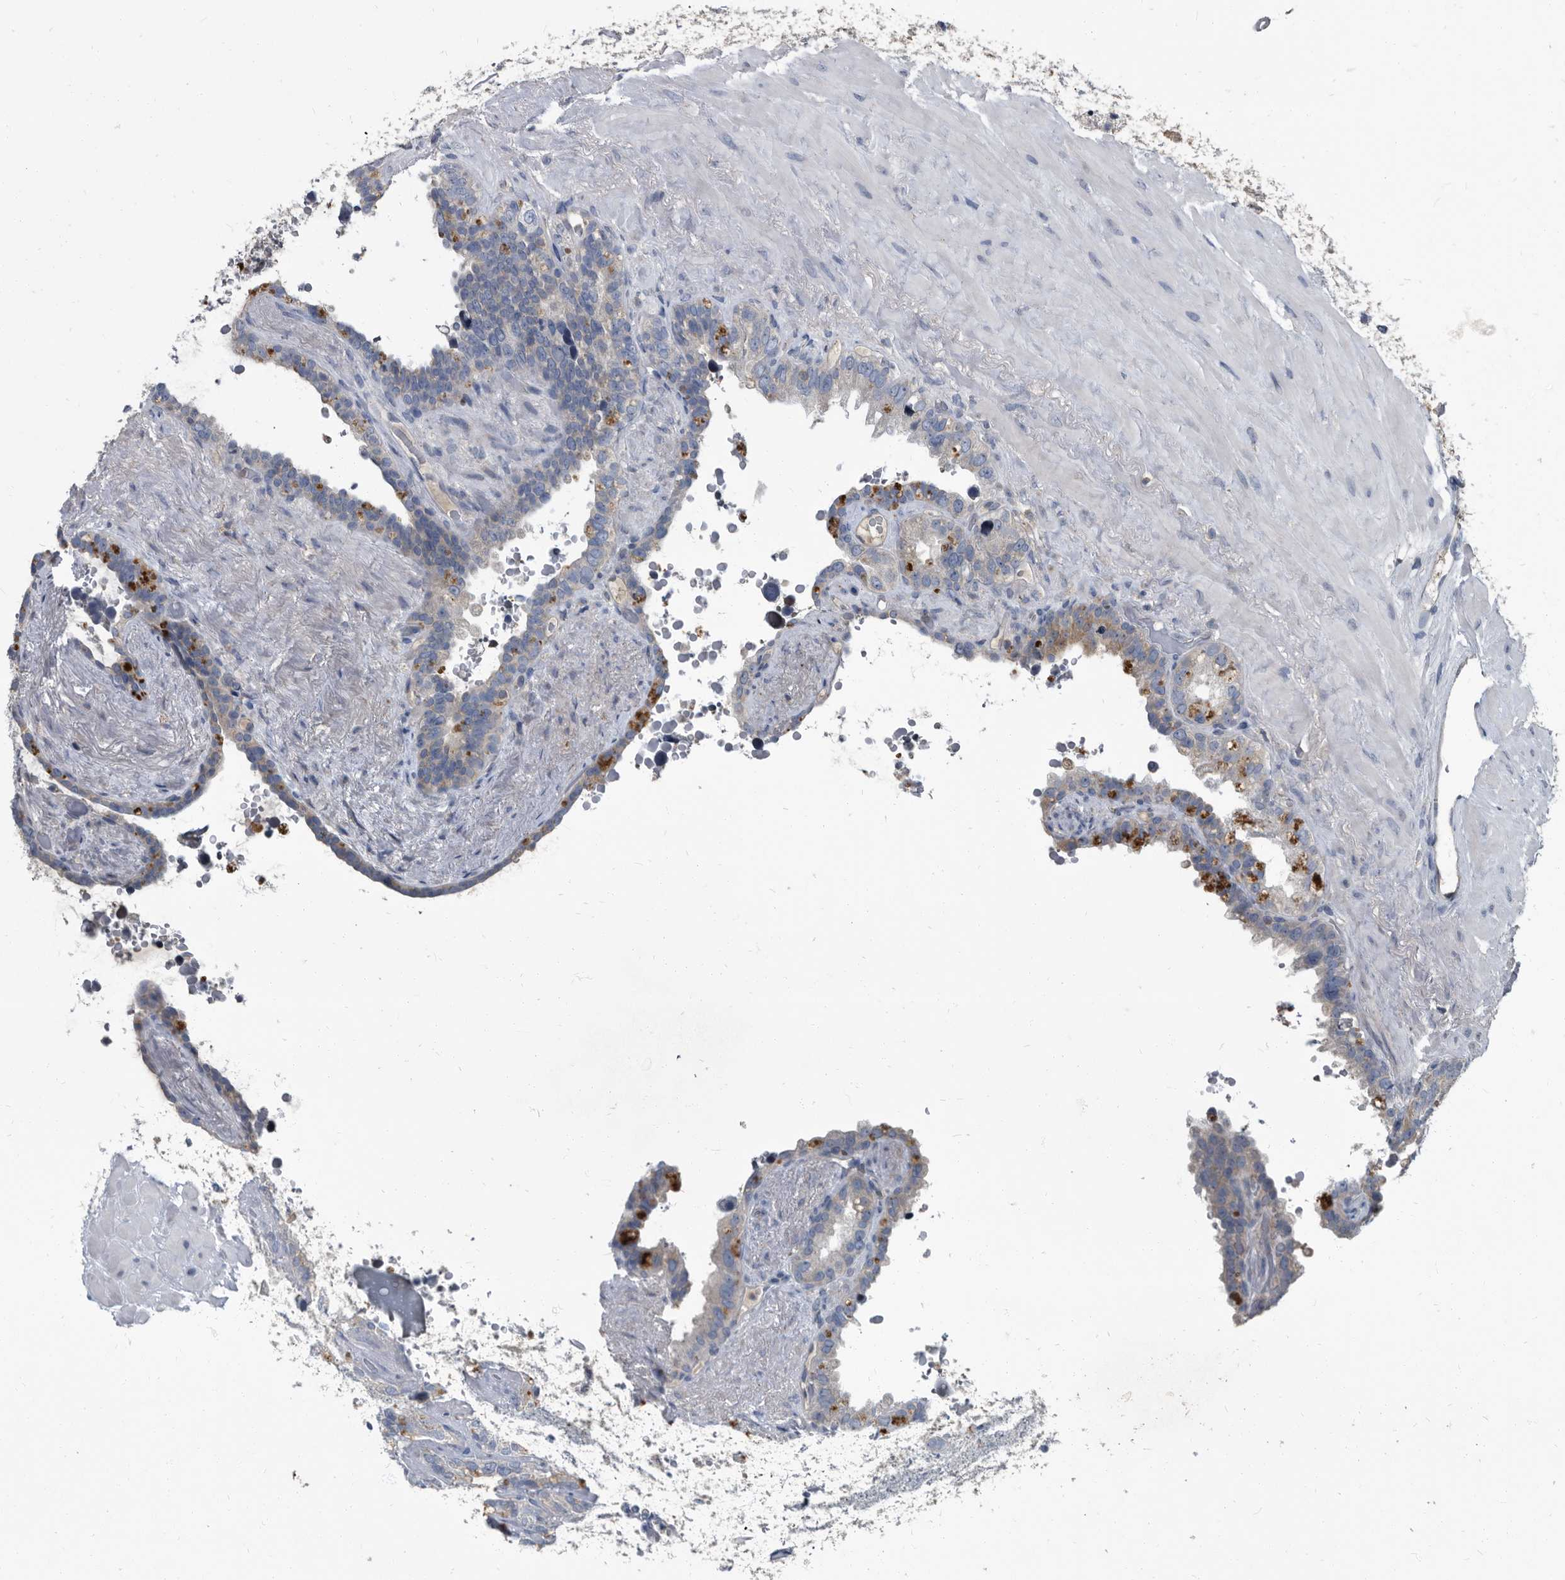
{"staining": {"intensity": "negative", "quantity": "none", "location": "none"}, "tissue": "seminal vesicle", "cell_type": "Glandular cells", "image_type": "normal", "snomed": [{"axis": "morphology", "description": "Normal tissue, NOS"}, {"axis": "topography", "description": "Seminal veicle"}], "caption": "Human seminal vesicle stained for a protein using immunohistochemistry displays no staining in glandular cells.", "gene": "CDV3", "patient": {"sex": "male", "age": 80}}